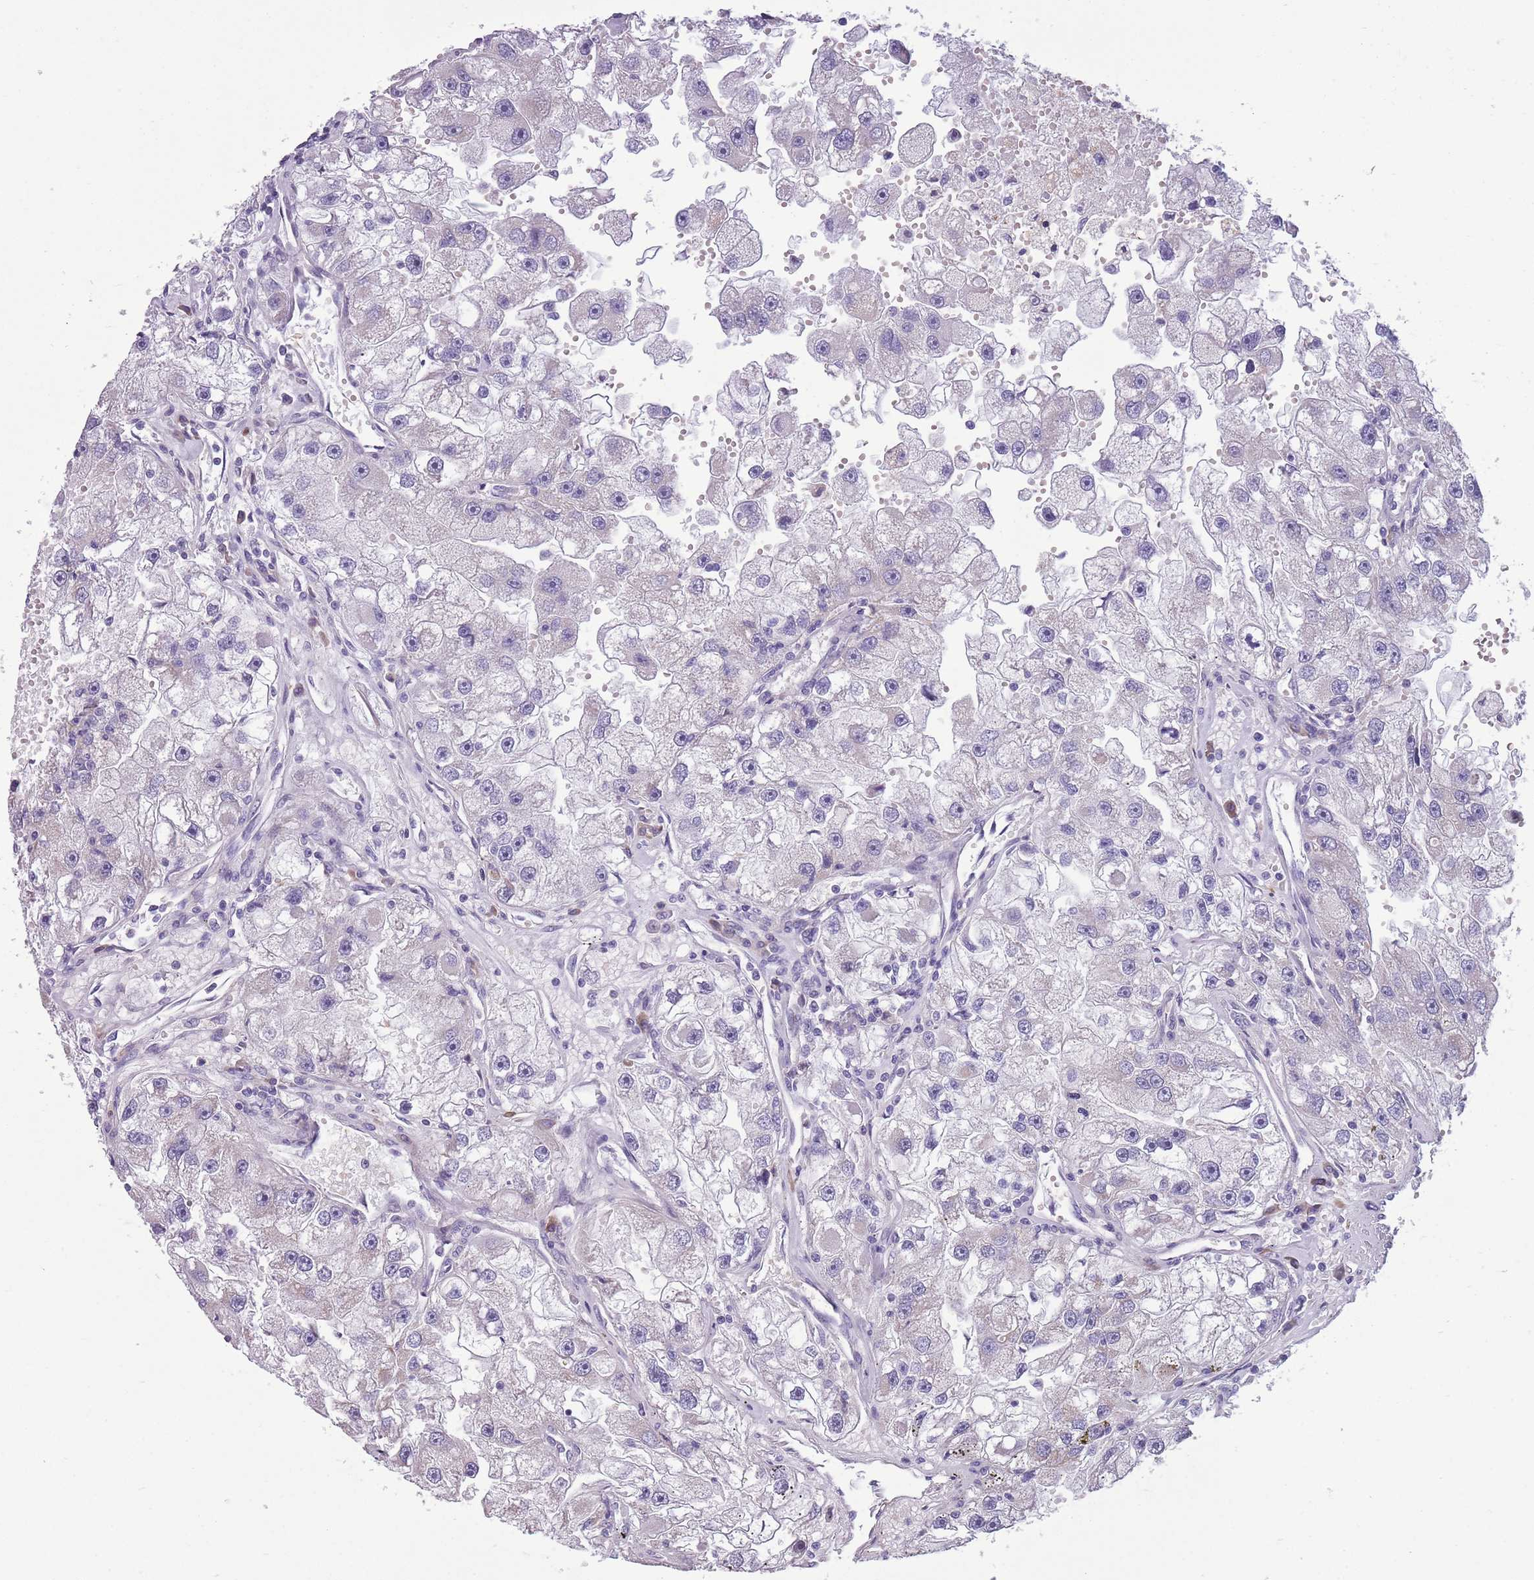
{"staining": {"intensity": "negative", "quantity": "none", "location": "none"}, "tissue": "renal cancer", "cell_type": "Tumor cells", "image_type": "cancer", "snomed": [{"axis": "morphology", "description": "Adenocarcinoma, NOS"}, {"axis": "topography", "description": "Kidney"}], "caption": "An immunohistochemistry photomicrograph of adenocarcinoma (renal) is shown. There is no staining in tumor cells of adenocarcinoma (renal).", "gene": "JAML", "patient": {"sex": "male", "age": 63}}